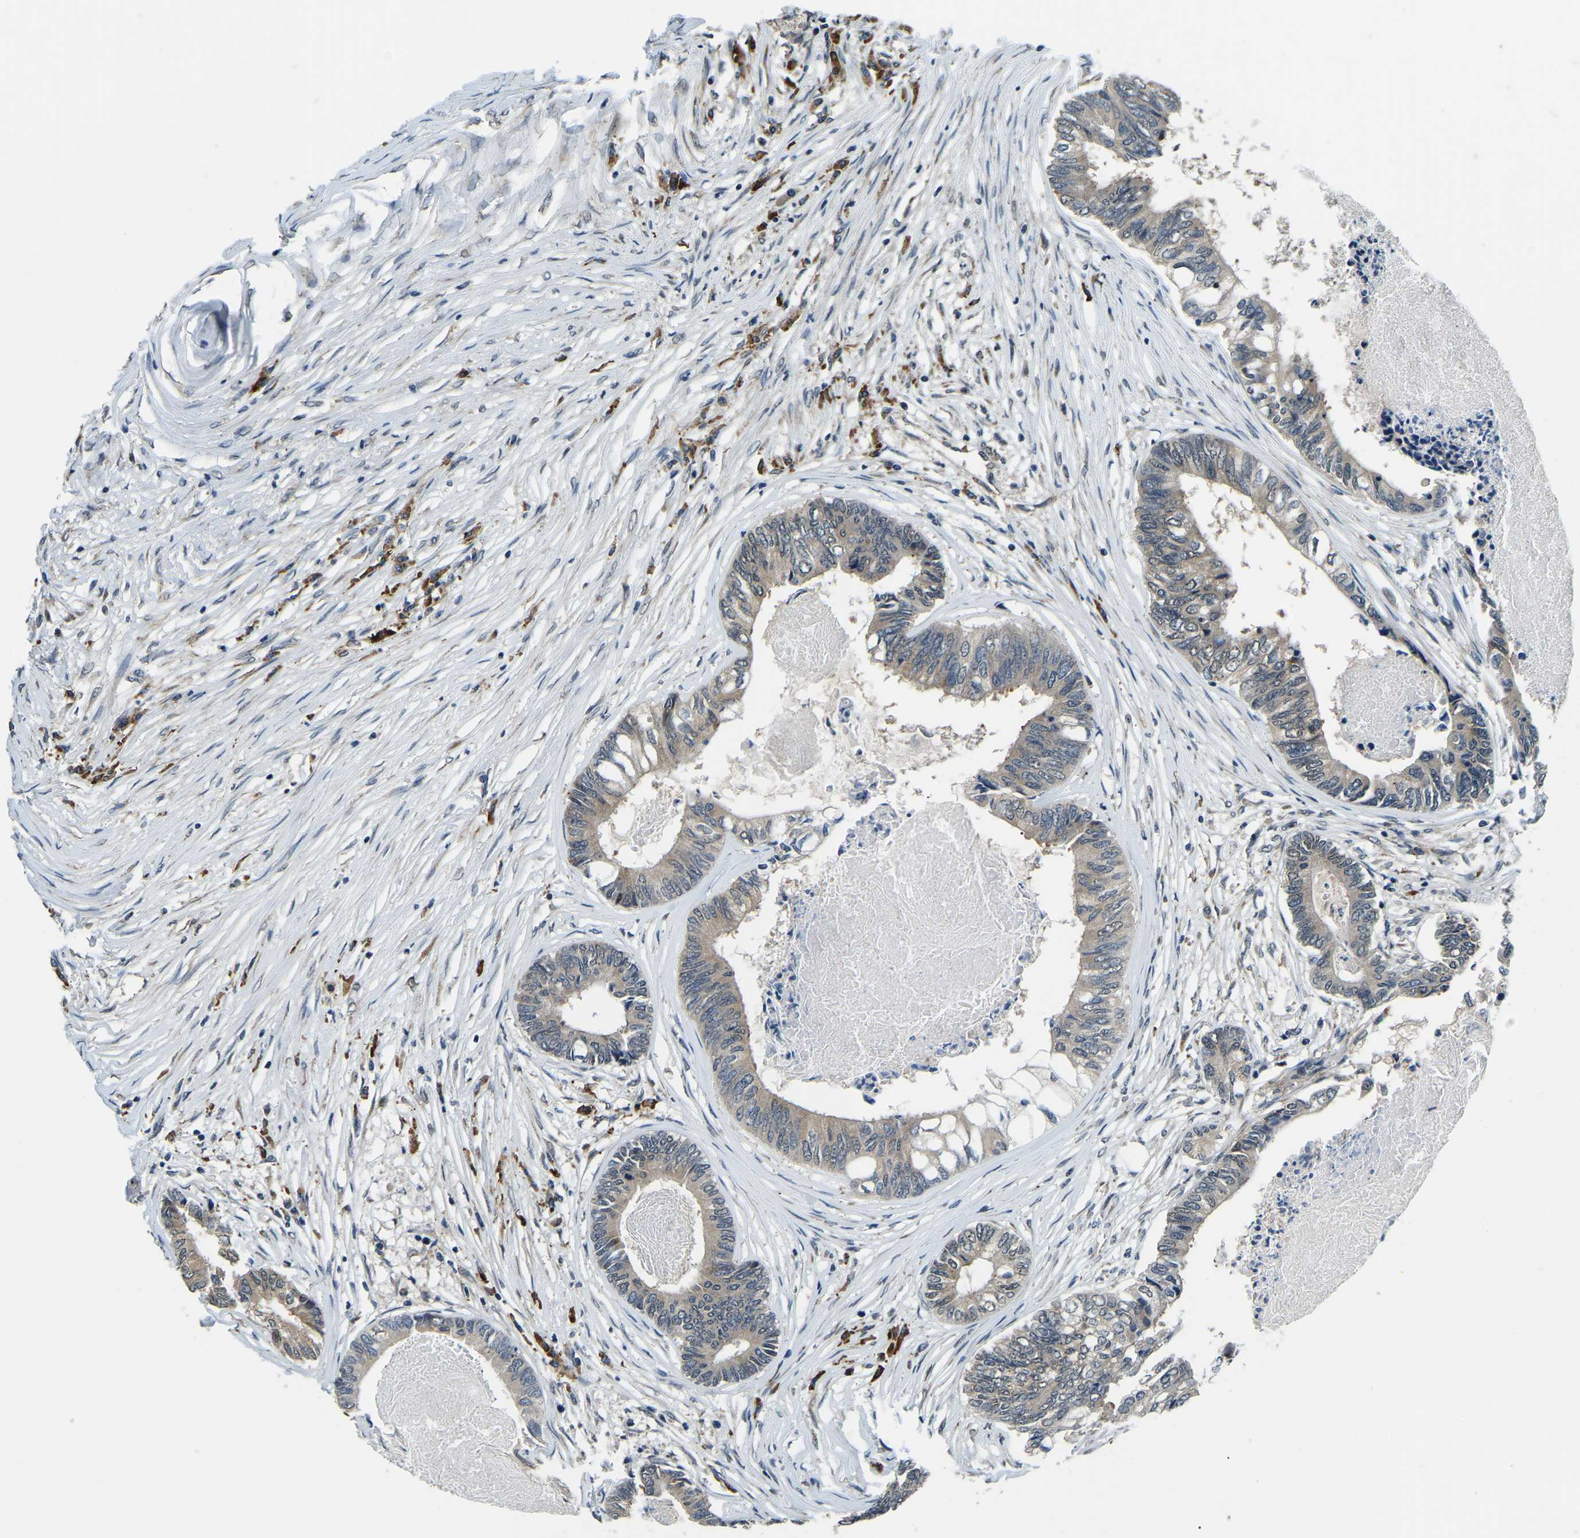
{"staining": {"intensity": "moderate", "quantity": "25%-75%", "location": "cytoplasmic/membranous,nuclear"}, "tissue": "colorectal cancer", "cell_type": "Tumor cells", "image_type": "cancer", "snomed": [{"axis": "morphology", "description": "Adenocarcinoma, NOS"}, {"axis": "topography", "description": "Rectum"}], "caption": "Immunohistochemistry (IHC) photomicrograph of human adenocarcinoma (colorectal) stained for a protein (brown), which reveals medium levels of moderate cytoplasmic/membranous and nuclear positivity in about 25%-75% of tumor cells.", "gene": "ING2", "patient": {"sex": "male", "age": 63}}